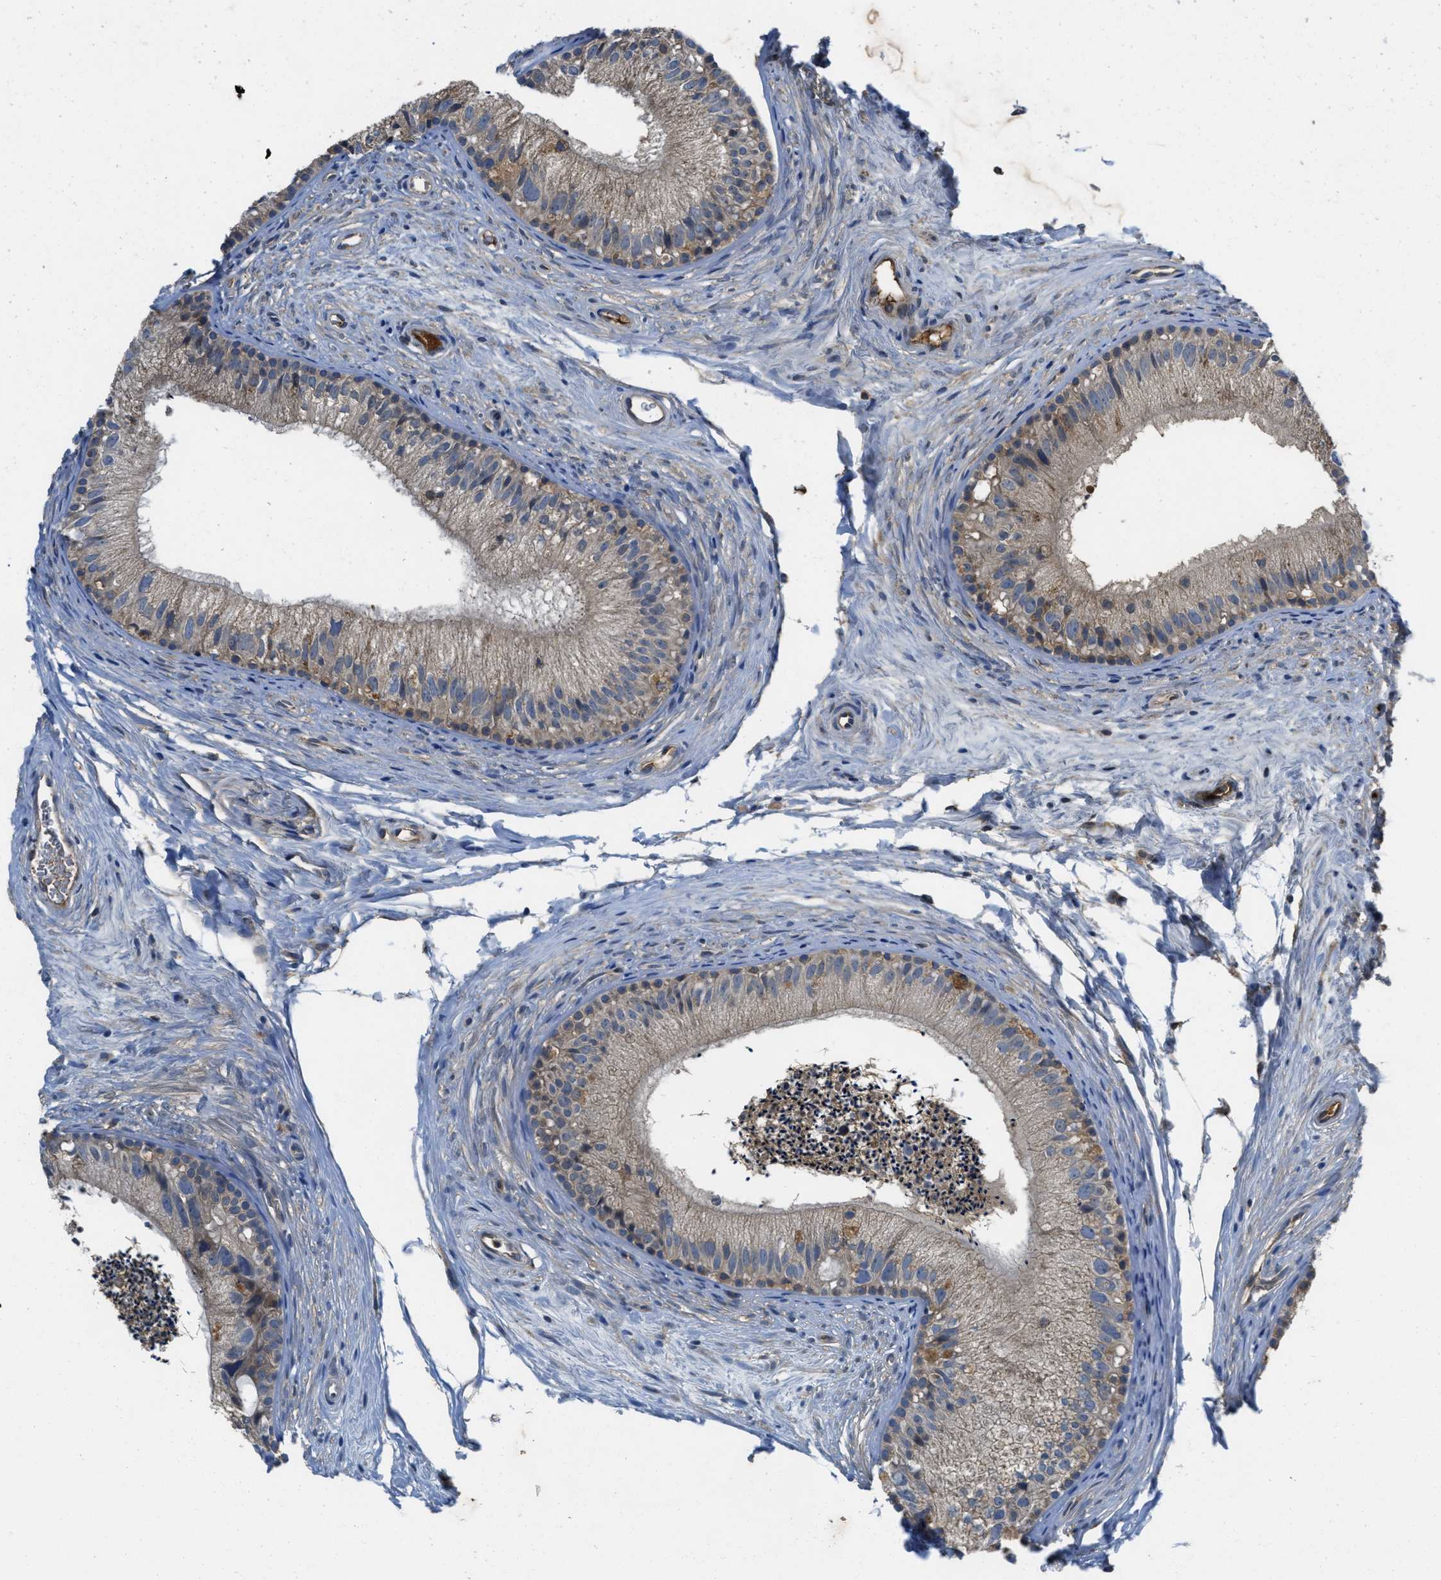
{"staining": {"intensity": "weak", "quantity": "25%-75%", "location": "cytoplasmic/membranous"}, "tissue": "epididymis", "cell_type": "Glandular cells", "image_type": "normal", "snomed": [{"axis": "morphology", "description": "Normal tissue, NOS"}, {"axis": "topography", "description": "Epididymis"}], "caption": "This micrograph shows unremarkable epididymis stained with immunohistochemistry (IHC) to label a protein in brown. The cytoplasmic/membranous of glandular cells show weak positivity for the protein. Nuclei are counter-stained blue.", "gene": "GALK1", "patient": {"sex": "male", "age": 56}}